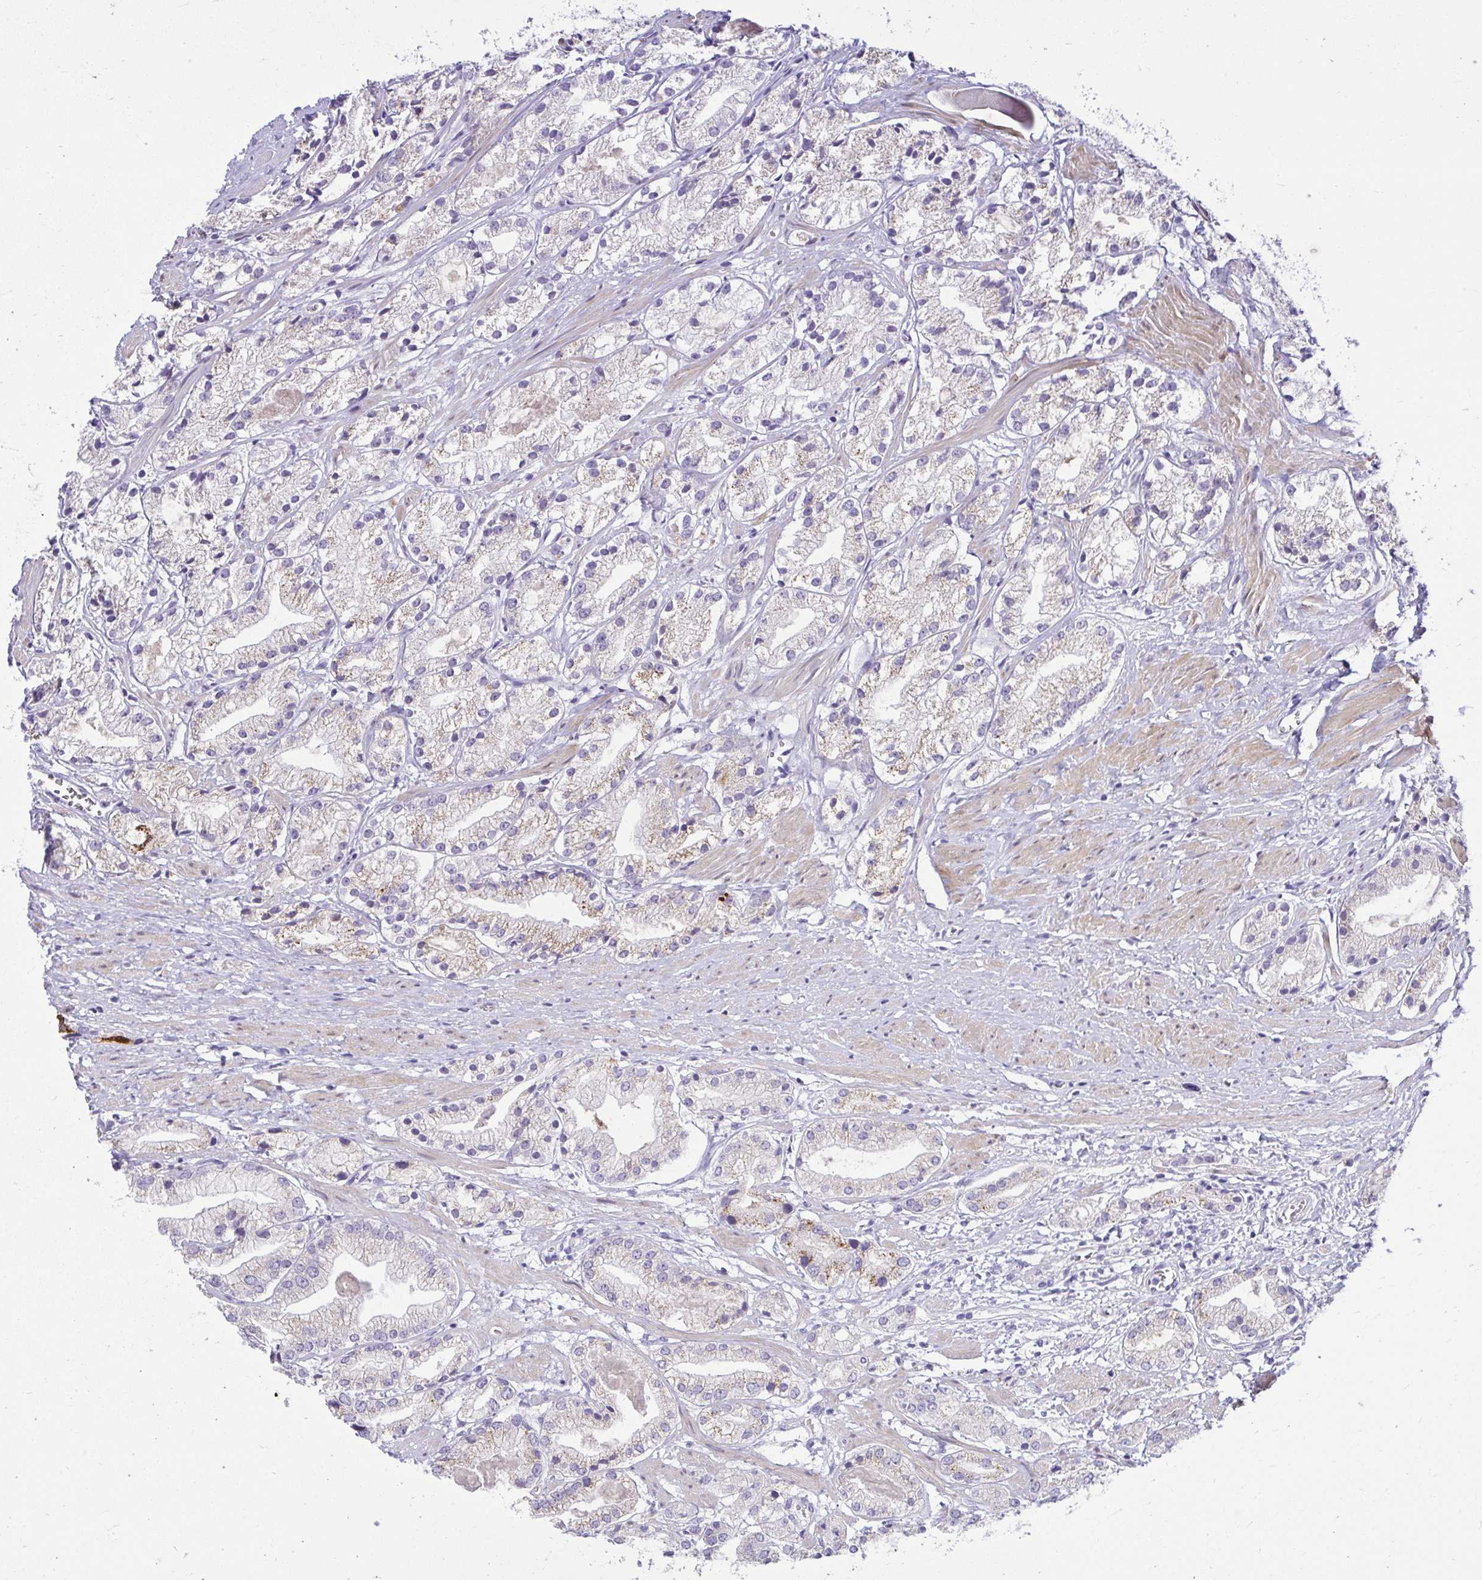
{"staining": {"intensity": "weak", "quantity": "<25%", "location": "cytoplasmic/membranous"}, "tissue": "prostate cancer", "cell_type": "Tumor cells", "image_type": "cancer", "snomed": [{"axis": "morphology", "description": "Adenocarcinoma, Low grade"}, {"axis": "topography", "description": "Prostate"}], "caption": "An IHC photomicrograph of adenocarcinoma (low-grade) (prostate) is shown. There is no staining in tumor cells of adenocarcinoma (low-grade) (prostate).", "gene": "PKN3", "patient": {"sex": "male", "age": 69}}